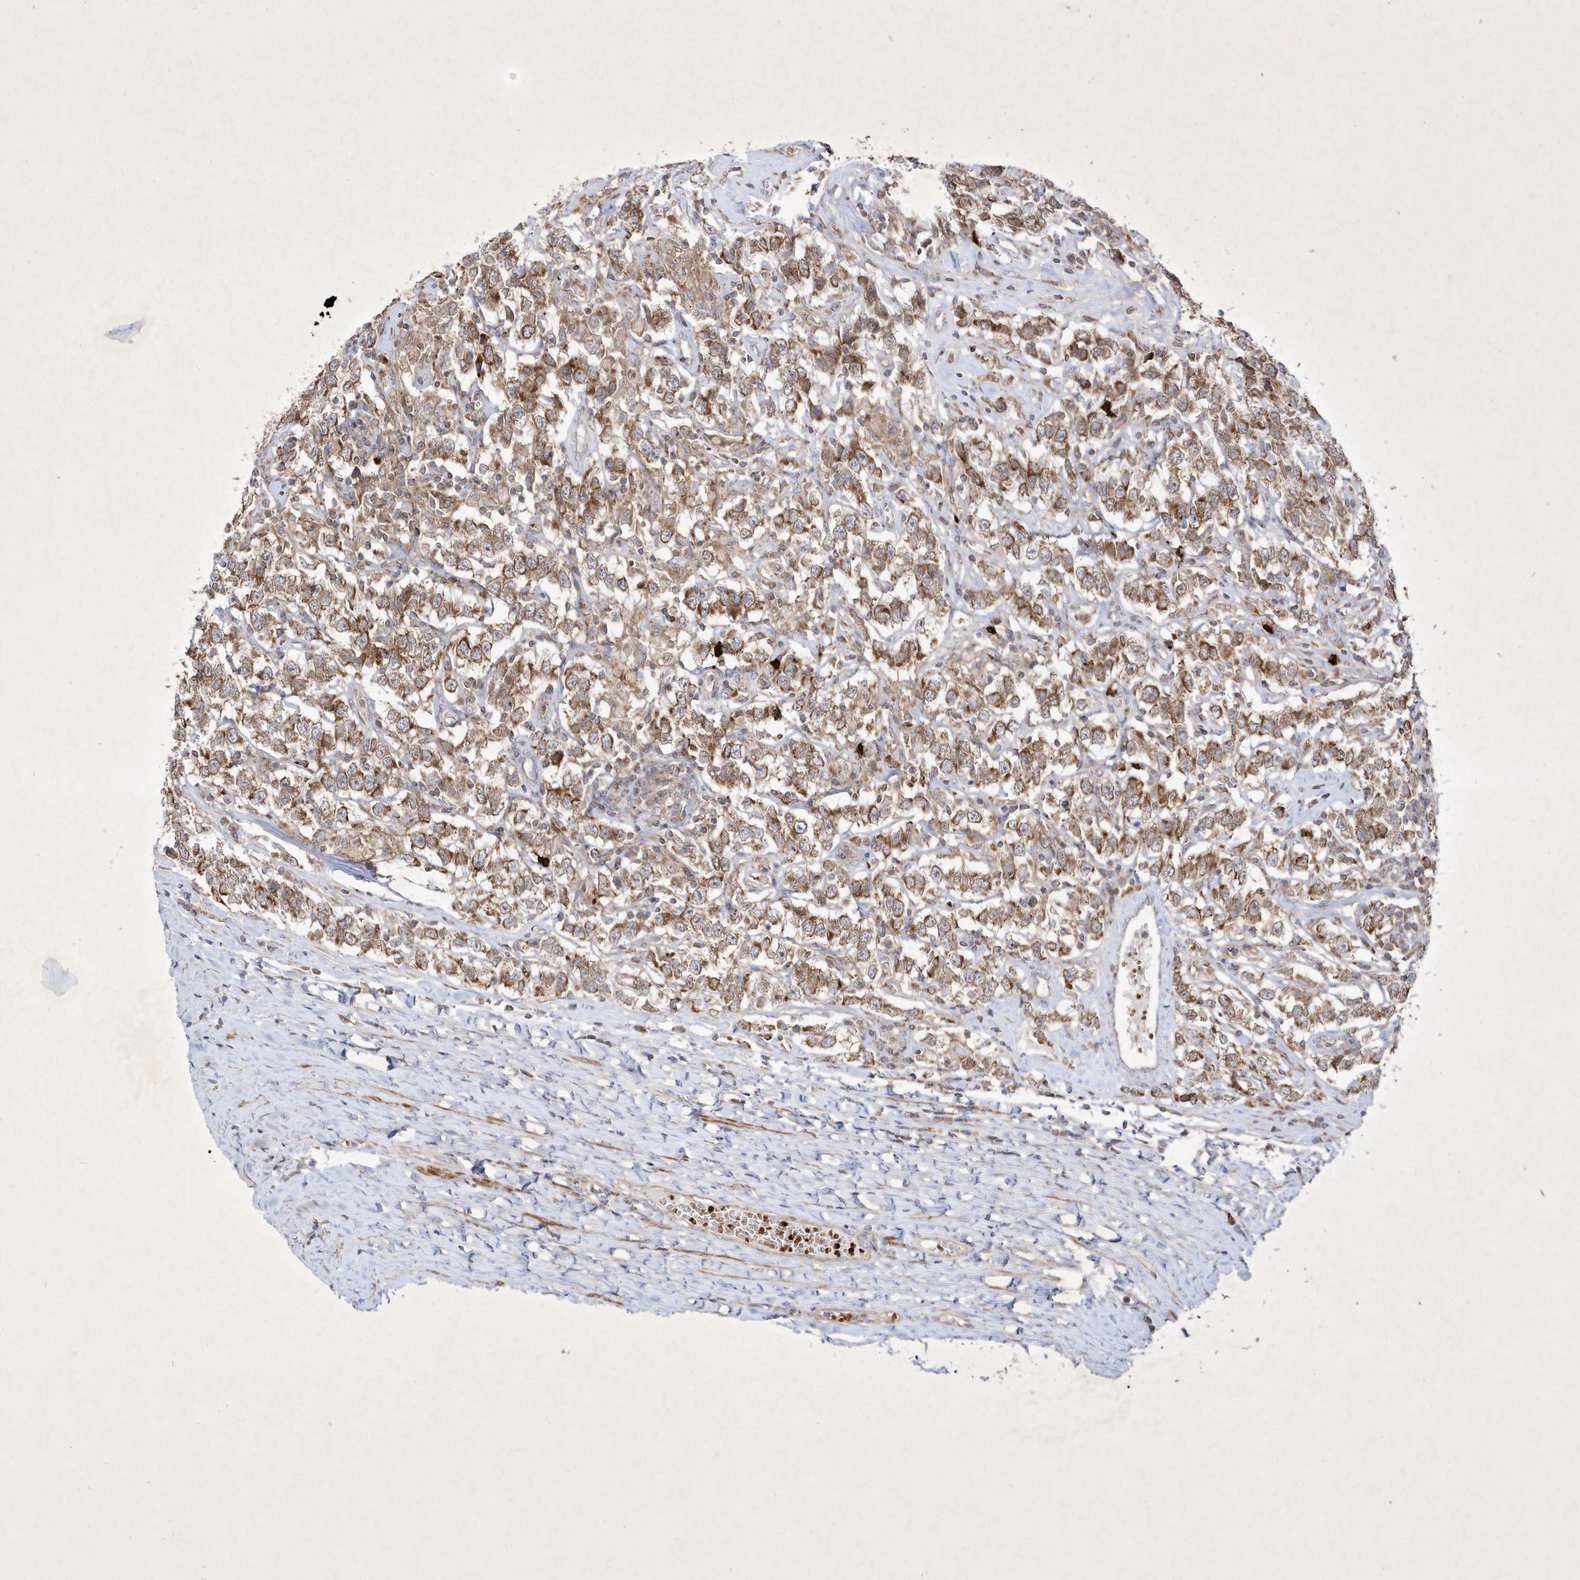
{"staining": {"intensity": "moderate", "quantity": ">75%", "location": "cytoplasmic/membranous"}, "tissue": "testis cancer", "cell_type": "Tumor cells", "image_type": "cancer", "snomed": [{"axis": "morphology", "description": "Seminoma, NOS"}, {"axis": "topography", "description": "Testis"}], "caption": "Human testis cancer (seminoma) stained with a protein marker demonstrates moderate staining in tumor cells.", "gene": "OPA1", "patient": {"sex": "male", "age": 41}}